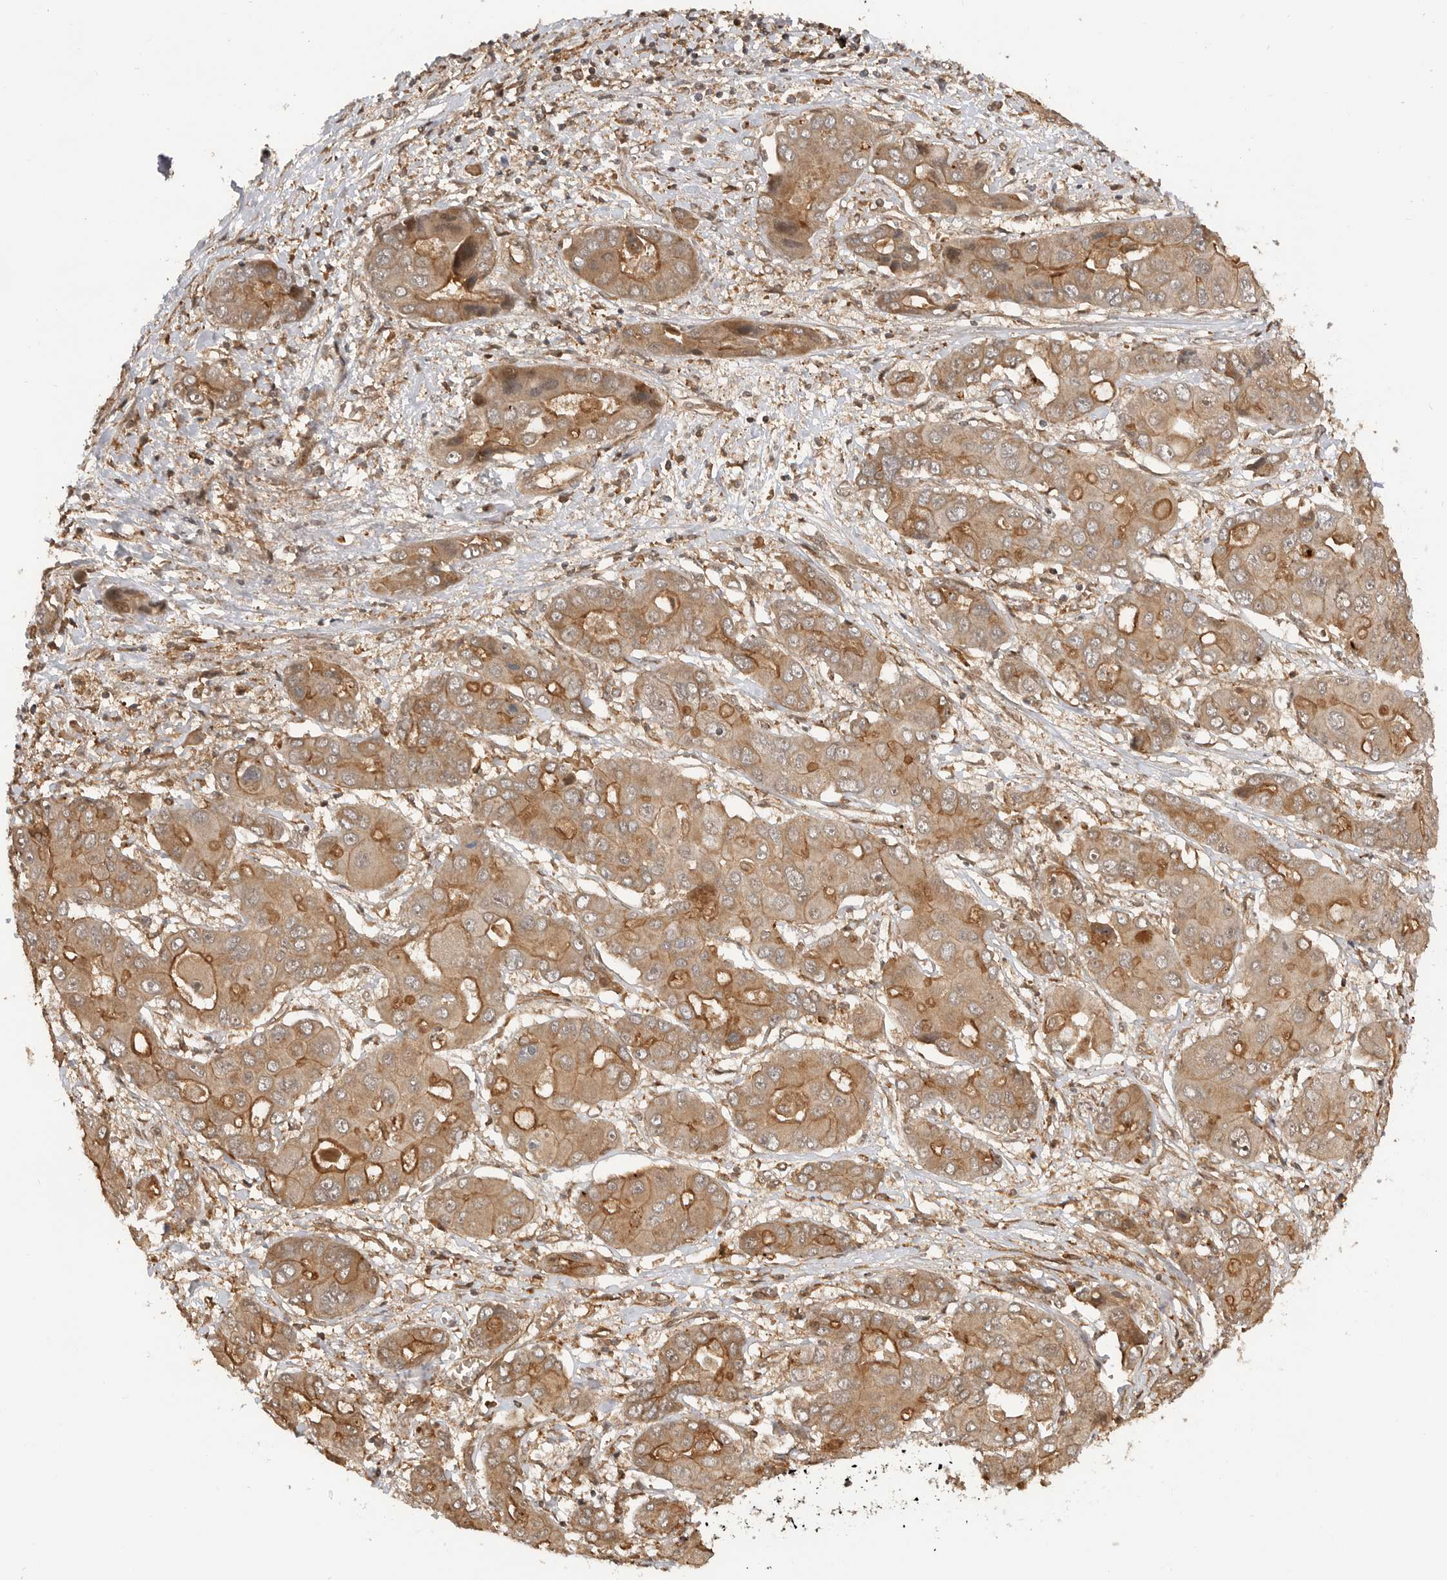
{"staining": {"intensity": "moderate", "quantity": ">75%", "location": "cytoplasmic/membranous"}, "tissue": "liver cancer", "cell_type": "Tumor cells", "image_type": "cancer", "snomed": [{"axis": "morphology", "description": "Cholangiocarcinoma"}, {"axis": "topography", "description": "Liver"}], "caption": "Tumor cells demonstrate medium levels of moderate cytoplasmic/membranous staining in approximately >75% of cells in cholangiocarcinoma (liver).", "gene": "ADPRS", "patient": {"sex": "male", "age": 67}}